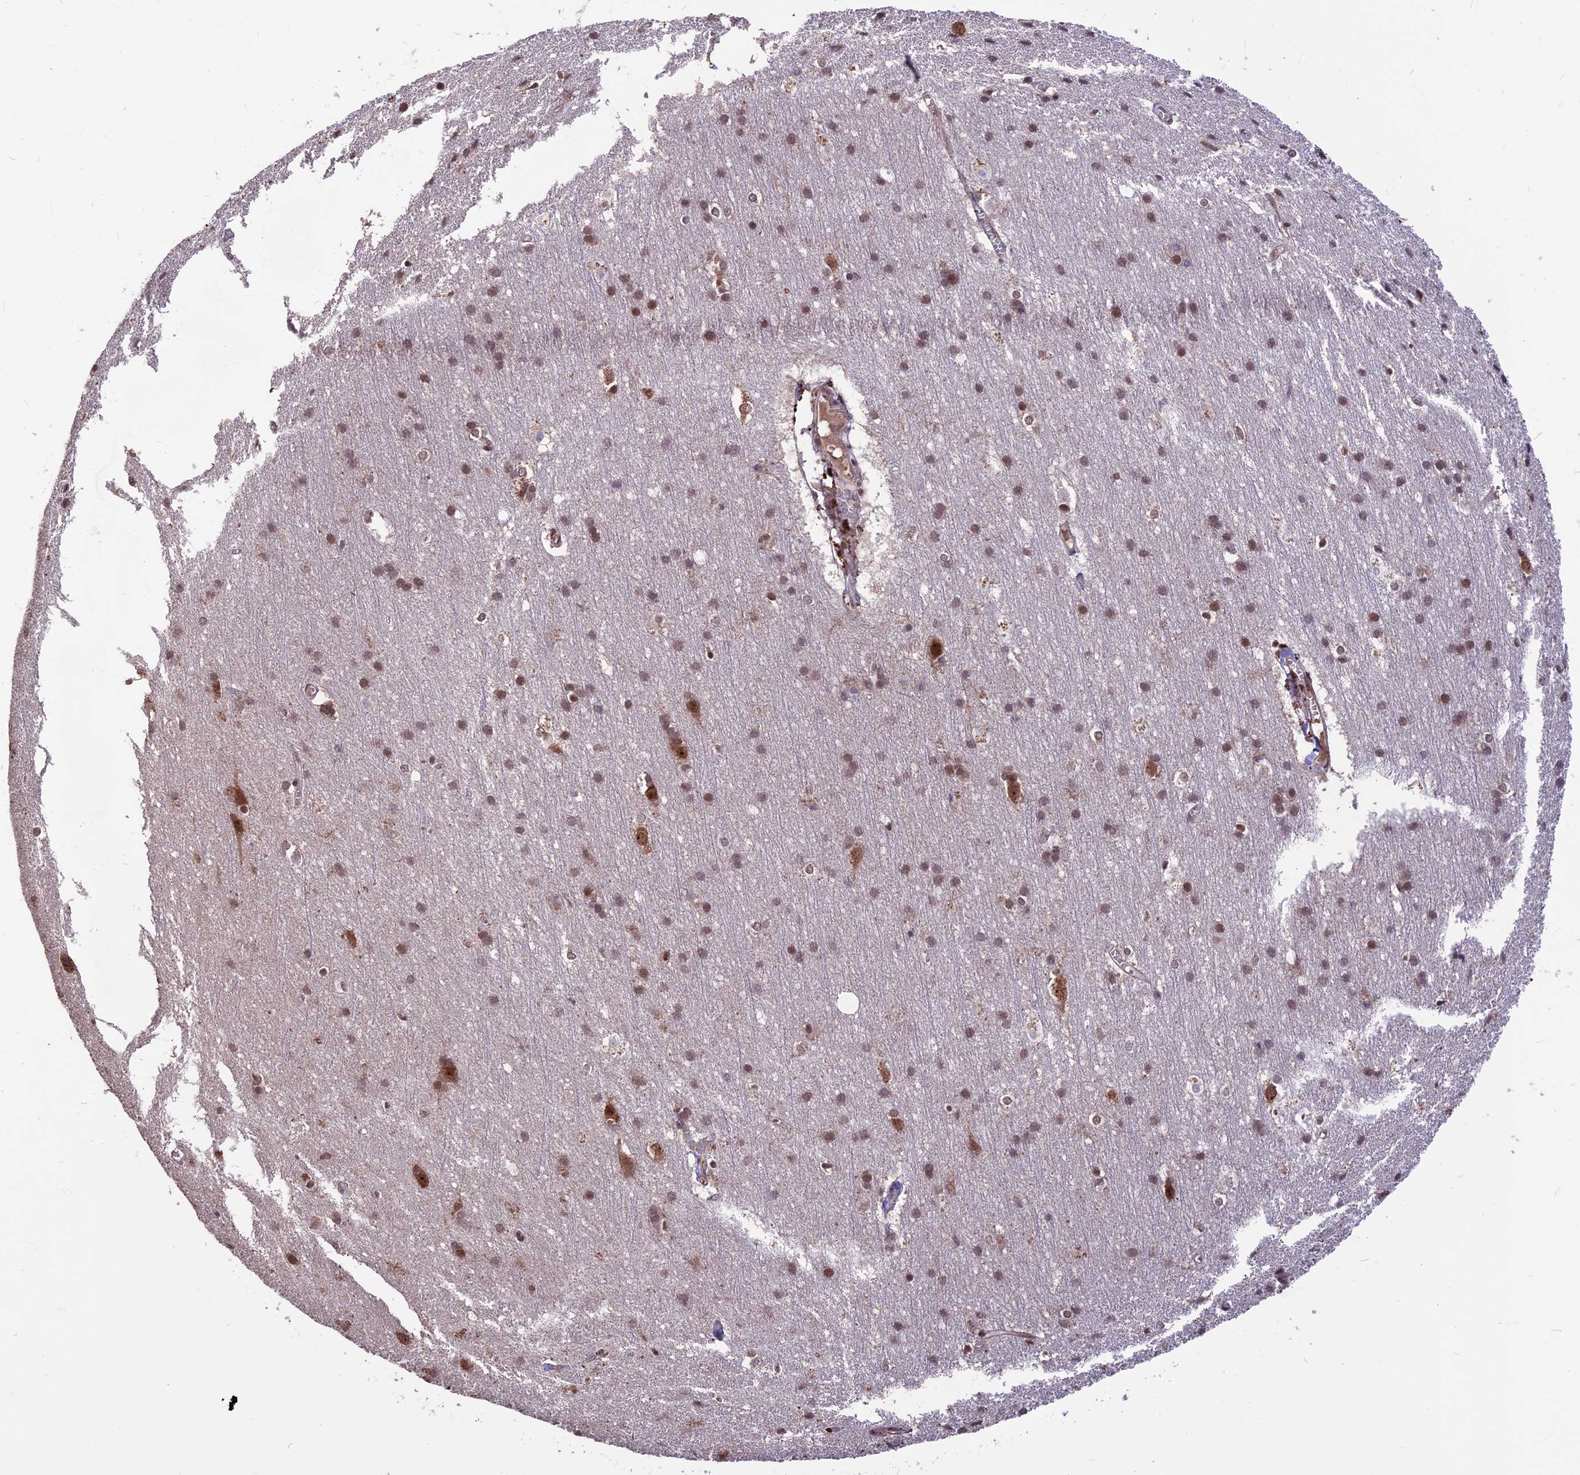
{"staining": {"intensity": "moderate", "quantity": "25%-75%", "location": "cytoplasmic/membranous"}, "tissue": "cerebral cortex", "cell_type": "Endothelial cells", "image_type": "normal", "snomed": [{"axis": "morphology", "description": "Normal tissue, NOS"}, {"axis": "topography", "description": "Cerebral cortex"}], "caption": "Cerebral cortex stained with a brown dye reveals moderate cytoplasmic/membranous positive positivity in about 25%-75% of endothelial cells.", "gene": "ZNF598", "patient": {"sex": "male", "age": 54}}